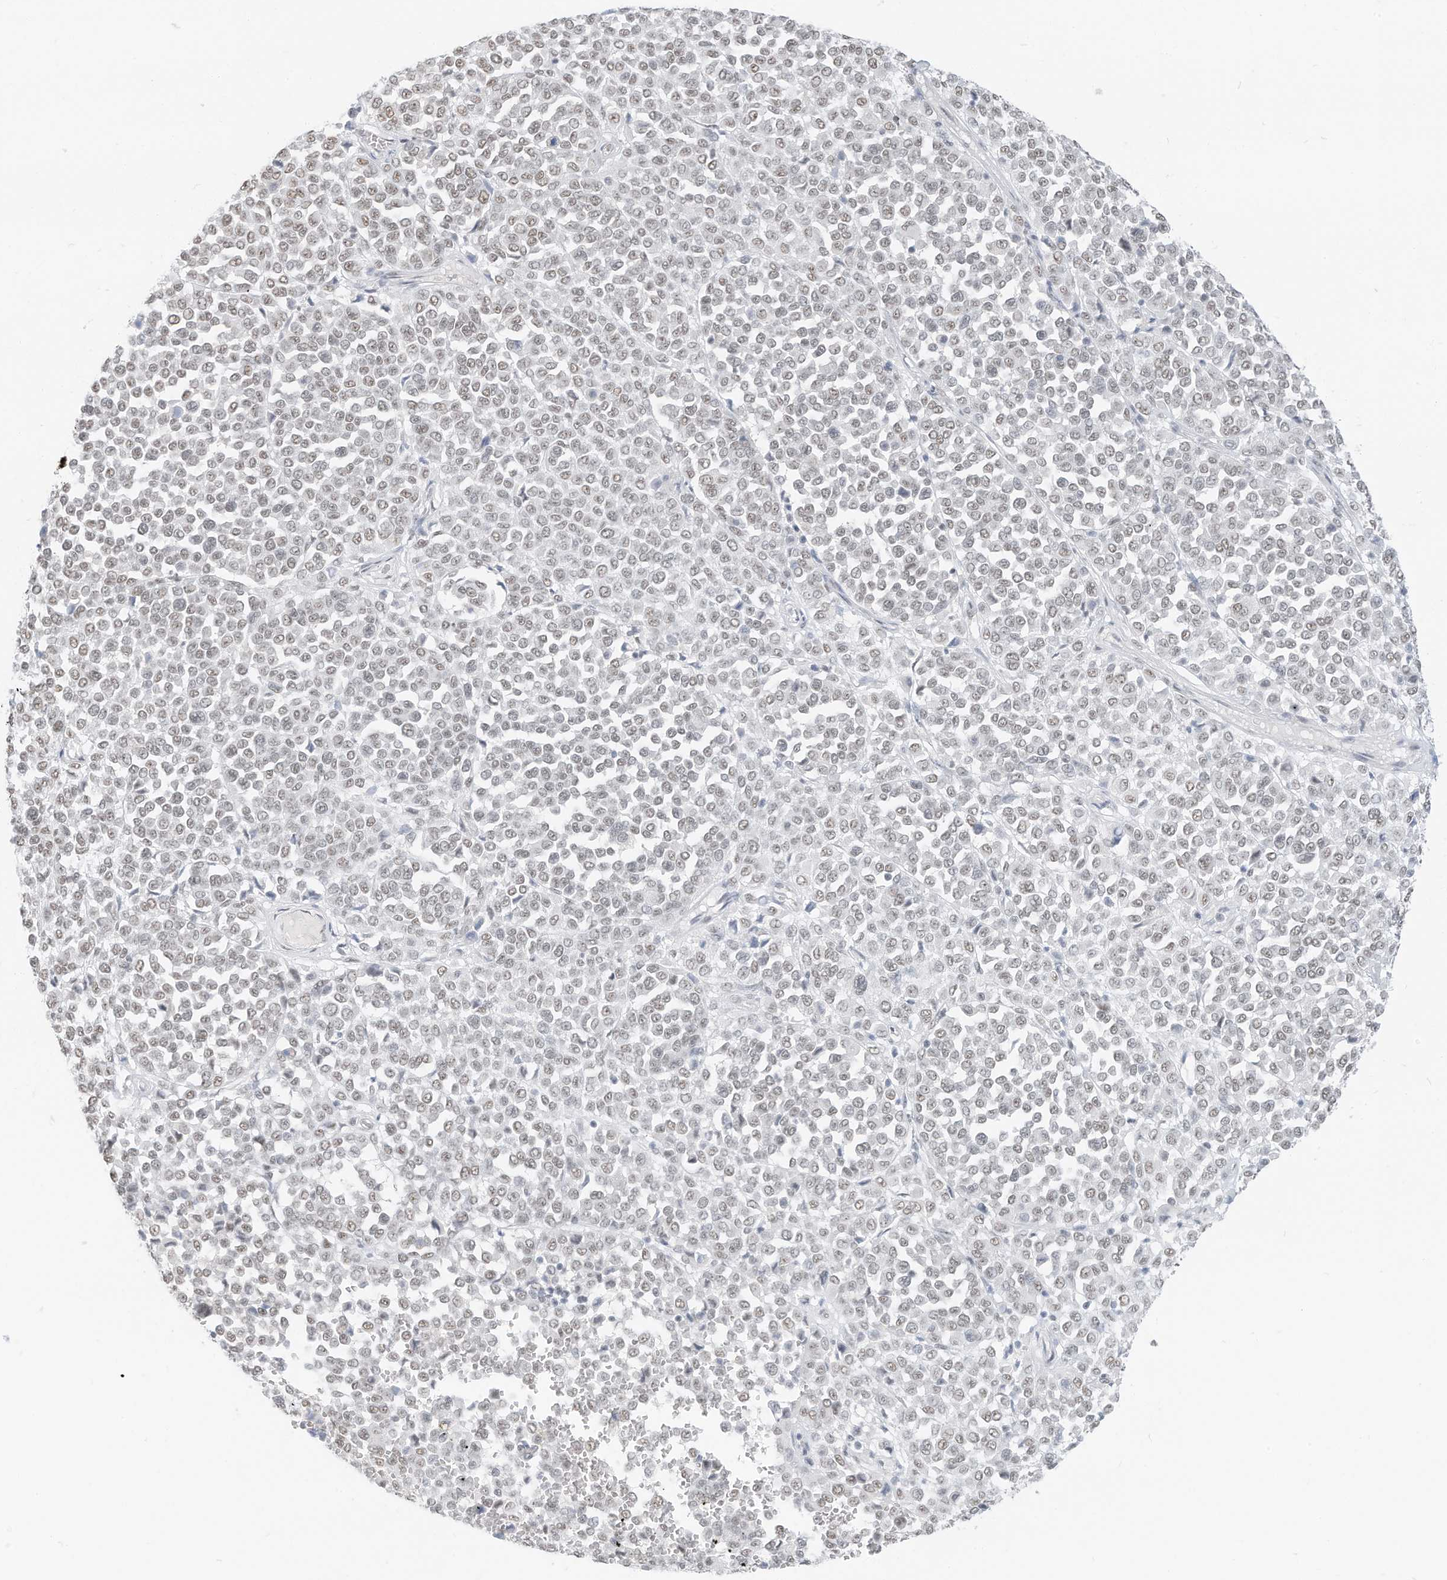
{"staining": {"intensity": "weak", "quantity": "25%-75%", "location": "nuclear"}, "tissue": "melanoma", "cell_type": "Tumor cells", "image_type": "cancer", "snomed": [{"axis": "morphology", "description": "Malignant melanoma, Metastatic site"}, {"axis": "topography", "description": "Pancreas"}], "caption": "This is an image of immunohistochemistry staining of melanoma, which shows weak expression in the nuclear of tumor cells.", "gene": "PGC", "patient": {"sex": "female", "age": 30}}